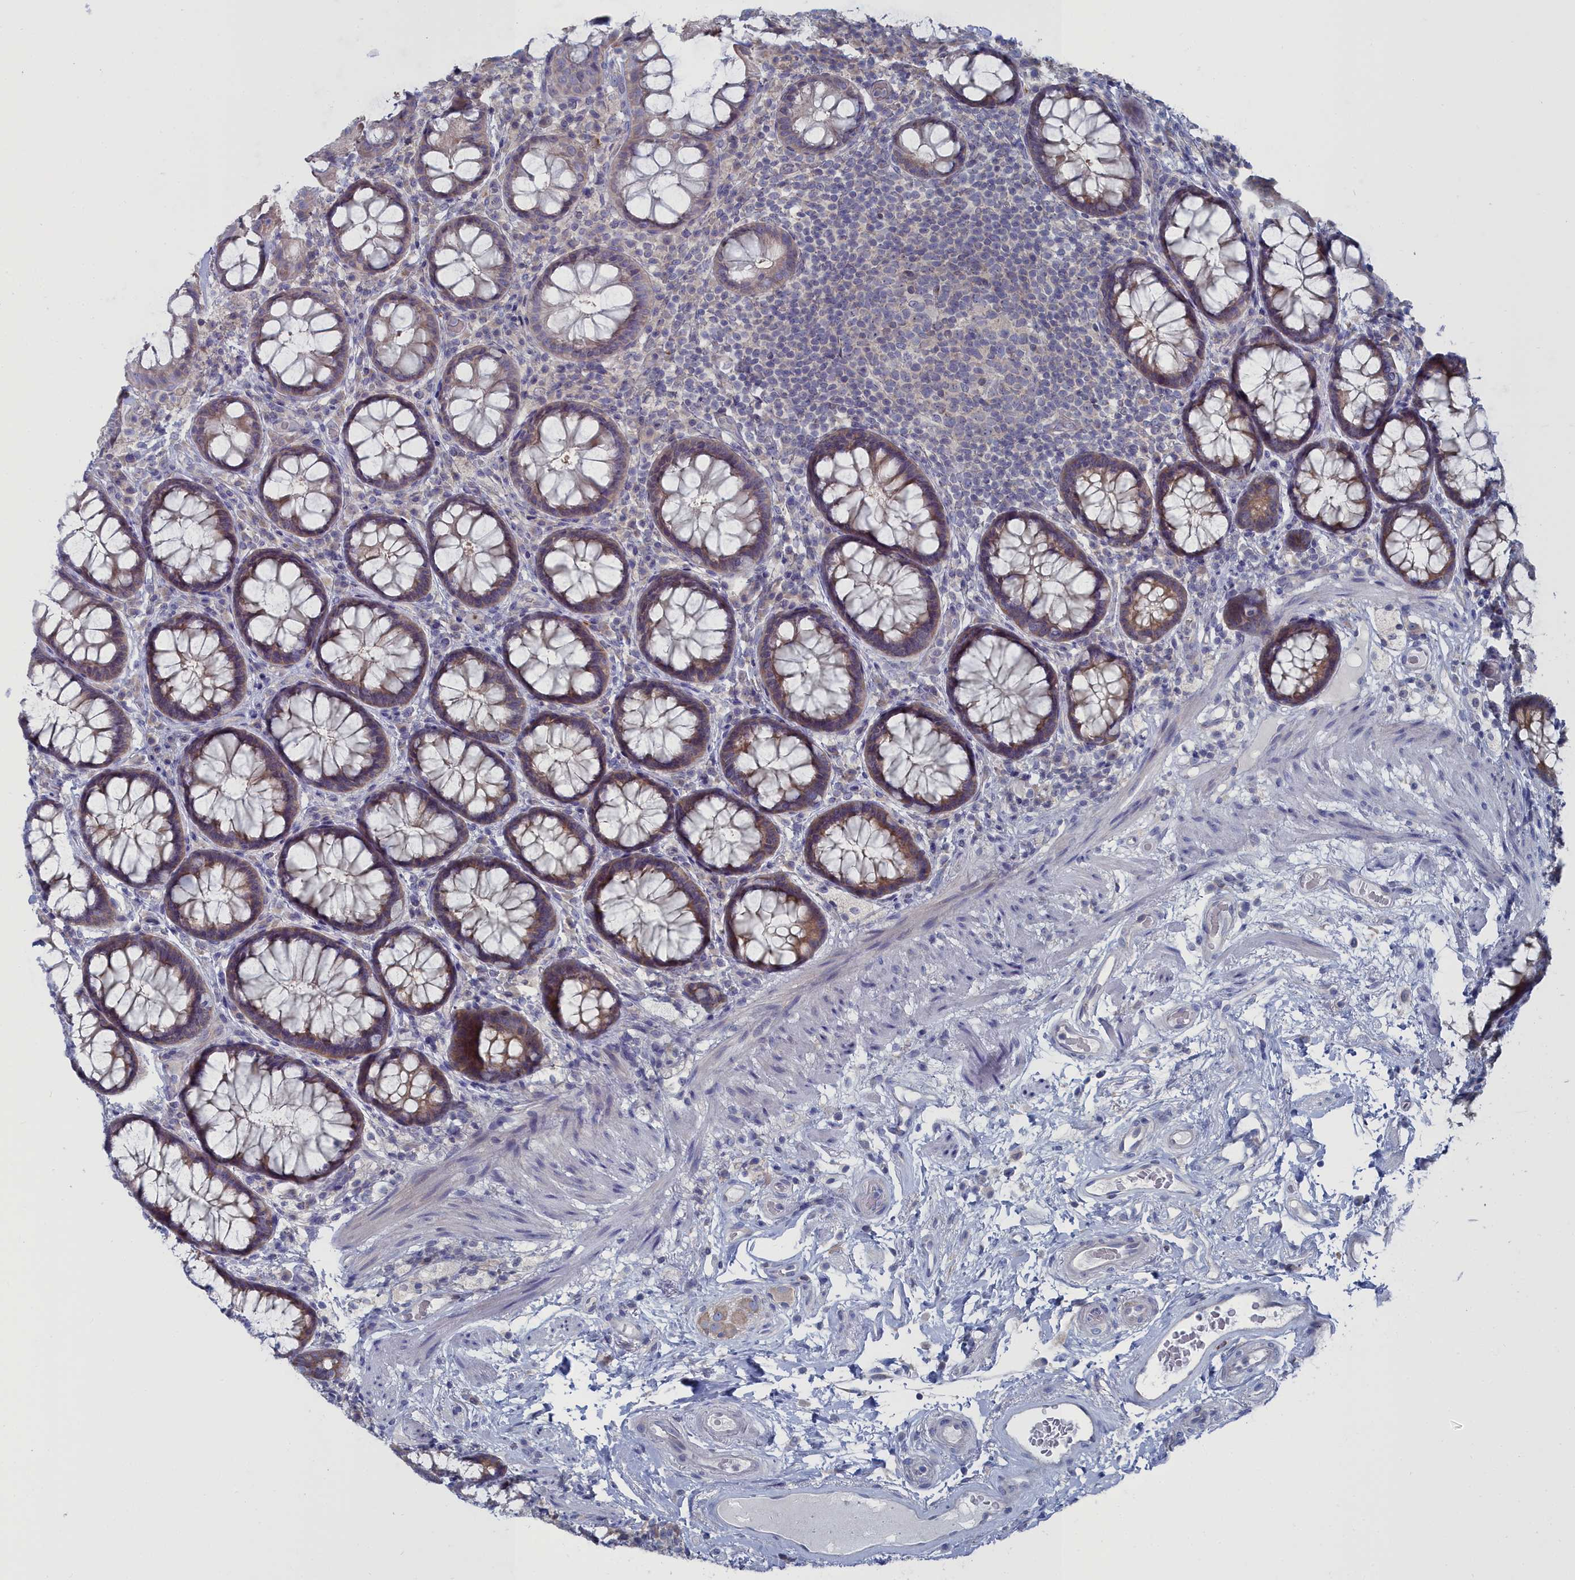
{"staining": {"intensity": "moderate", "quantity": "25%-75%", "location": "cytoplasmic/membranous"}, "tissue": "rectum", "cell_type": "Glandular cells", "image_type": "normal", "snomed": [{"axis": "morphology", "description": "Normal tissue, NOS"}, {"axis": "topography", "description": "Rectum"}], "caption": "Immunohistochemical staining of benign rectum reveals 25%-75% levels of moderate cytoplasmic/membranous protein staining in approximately 25%-75% of glandular cells.", "gene": "CCDC149", "patient": {"sex": "male", "age": 83}}